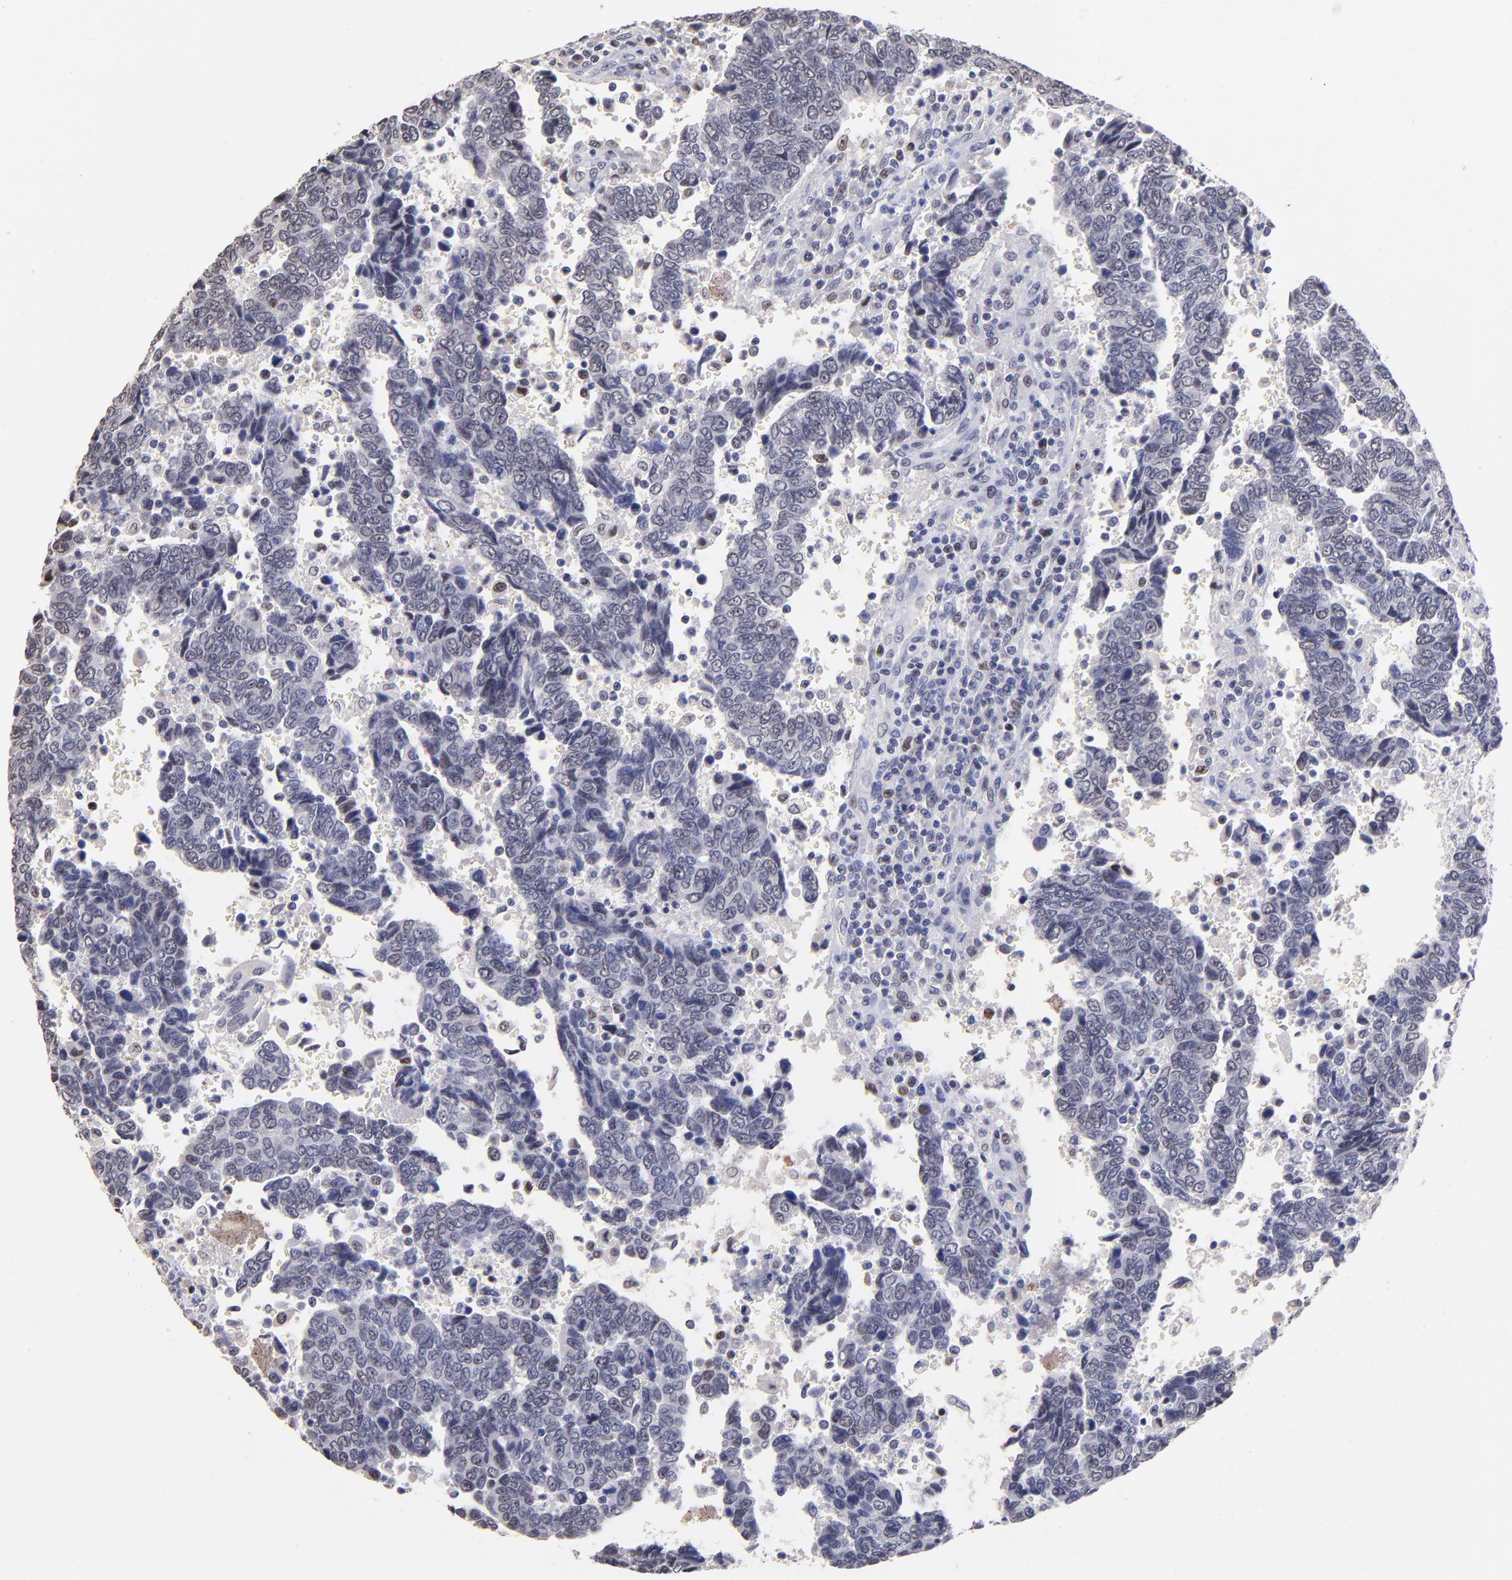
{"staining": {"intensity": "weak", "quantity": "<25%", "location": "nuclear"}, "tissue": "urothelial cancer", "cell_type": "Tumor cells", "image_type": "cancer", "snomed": [{"axis": "morphology", "description": "Urothelial carcinoma, High grade"}, {"axis": "topography", "description": "Urinary bladder"}], "caption": "A histopathology image of human urothelial carcinoma (high-grade) is negative for staining in tumor cells. (Stains: DAB immunohistochemistry with hematoxylin counter stain, Microscopy: brightfield microscopy at high magnification).", "gene": "DNMT1", "patient": {"sex": "male", "age": 86}}